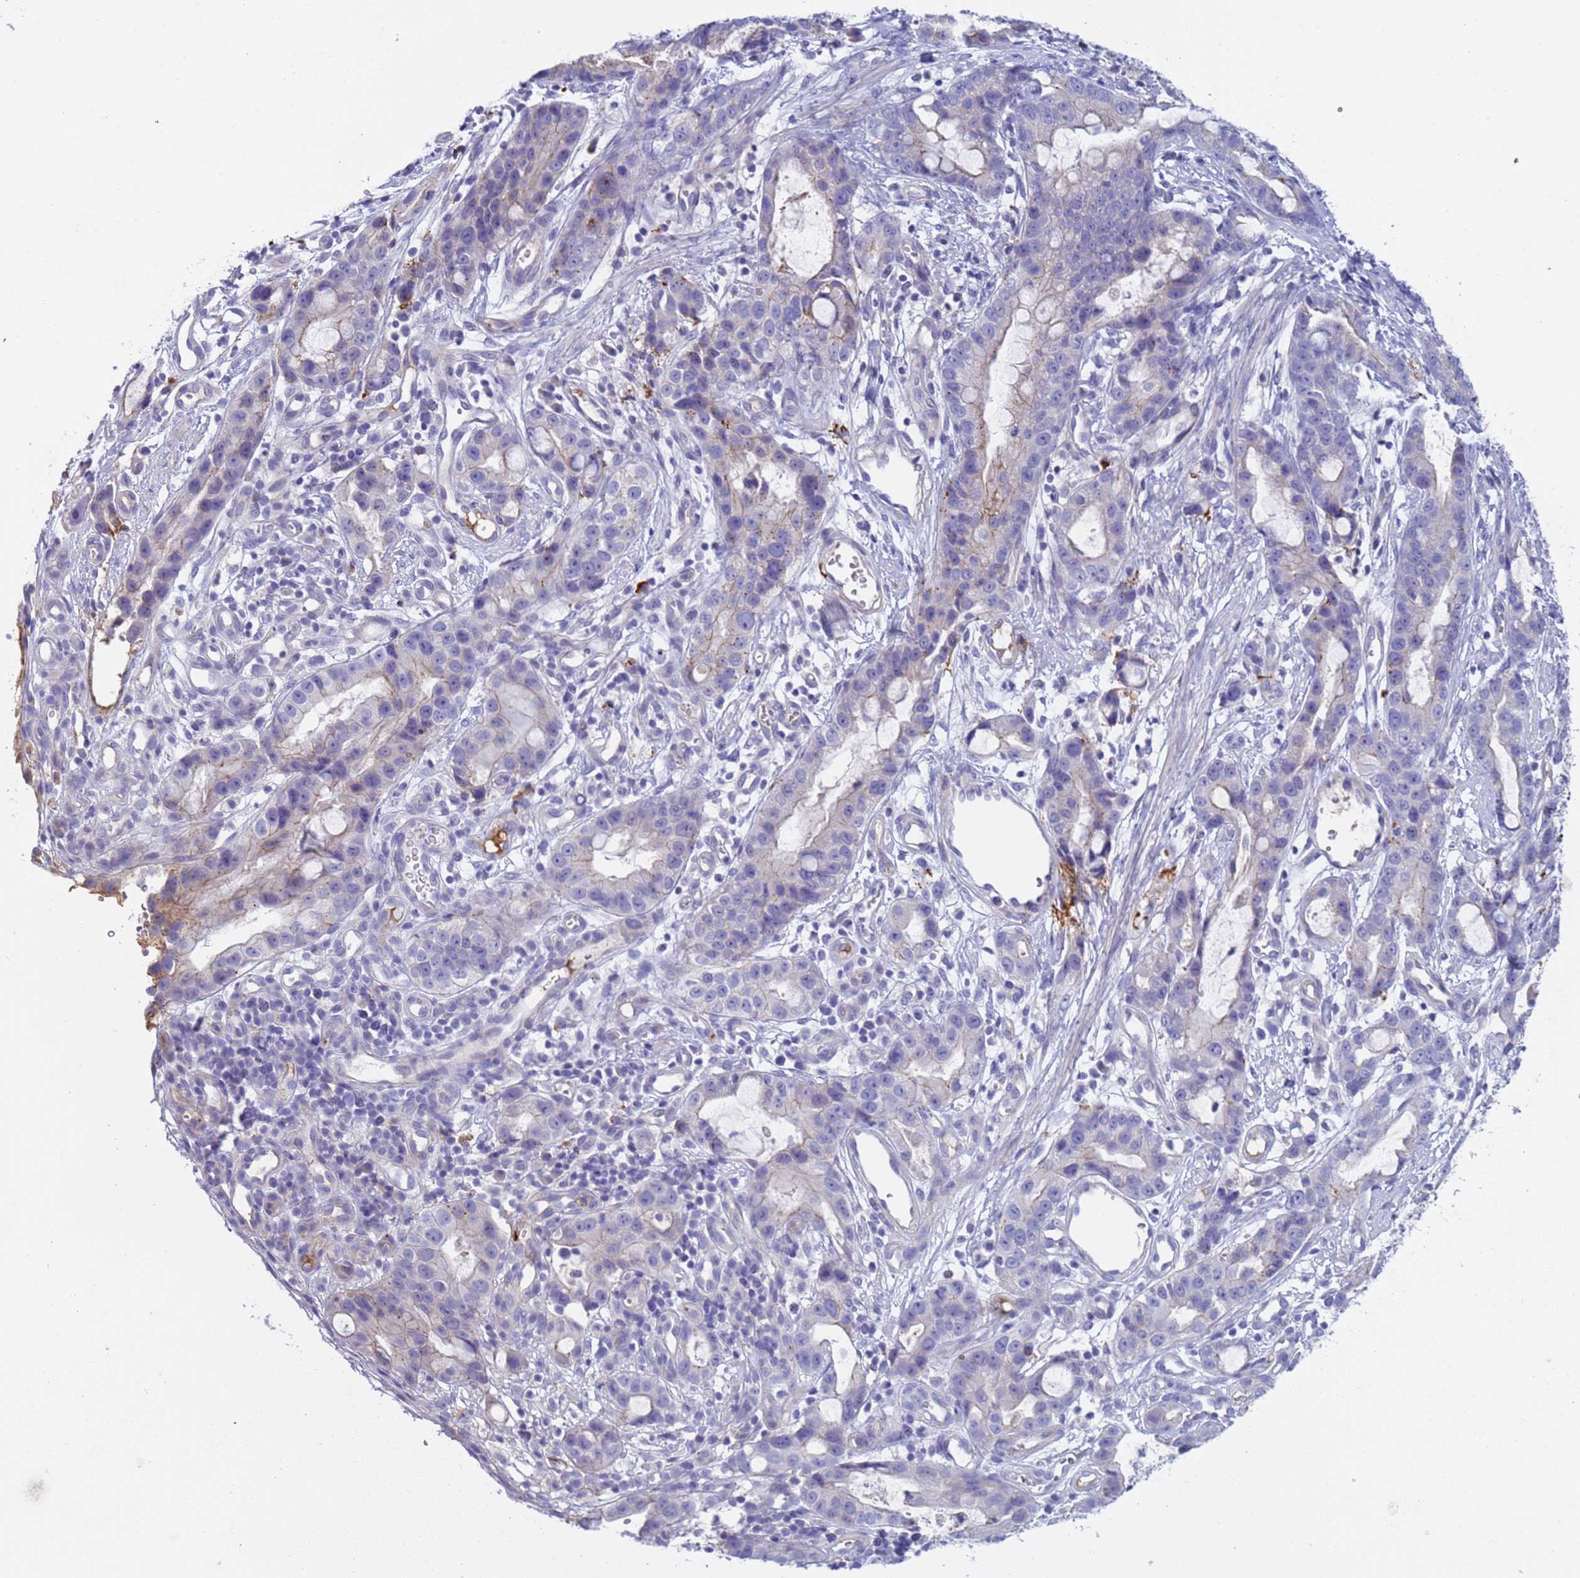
{"staining": {"intensity": "negative", "quantity": "none", "location": "none"}, "tissue": "stomach cancer", "cell_type": "Tumor cells", "image_type": "cancer", "snomed": [{"axis": "morphology", "description": "Adenocarcinoma, NOS"}, {"axis": "topography", "description": "Stomach"}], "caption": "Adenocarcinoma (stomach) was stained to show a protein in brown. There is no significant expression in tumor cells.", "gene": "C4orf46", "patient": {"sex": "male", "age": 55}}